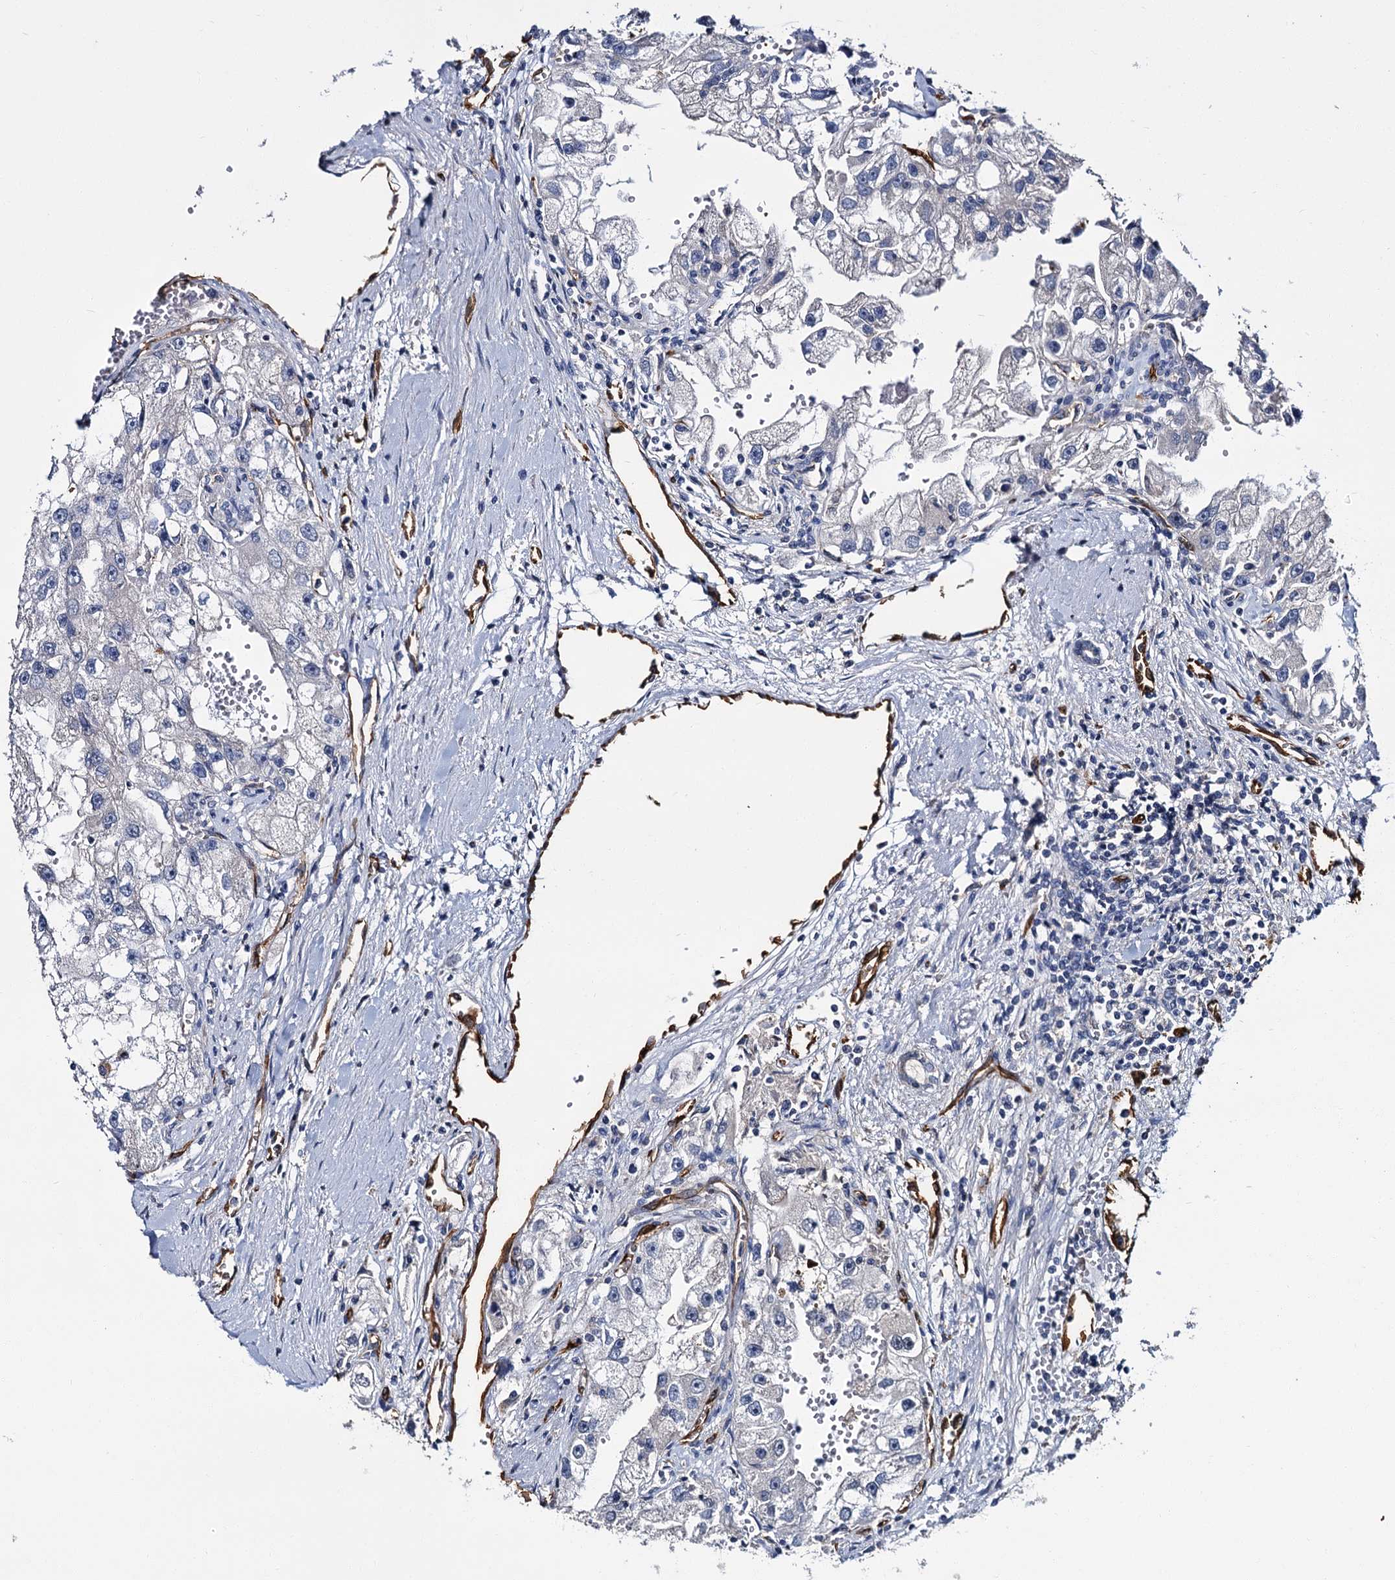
{"staining": {"intensity": "negative", "quantity": "none", "location": "none"}, "tissue": "renal cancer", "cell_type": "Tumor cells", "image_type": "cancer", "snomed": [{"axis": "morphology", "description": "Adenocarcinoma, NOS"}, {"axis": "topography", "description": "Kidney"}], "caption": "A high-resolution image shows IHC staining of renal cancer, which reveals no significant staining in tumor cells.", "gene": "CACNA1C", "patient": {"sex": "male", "age": 63}}